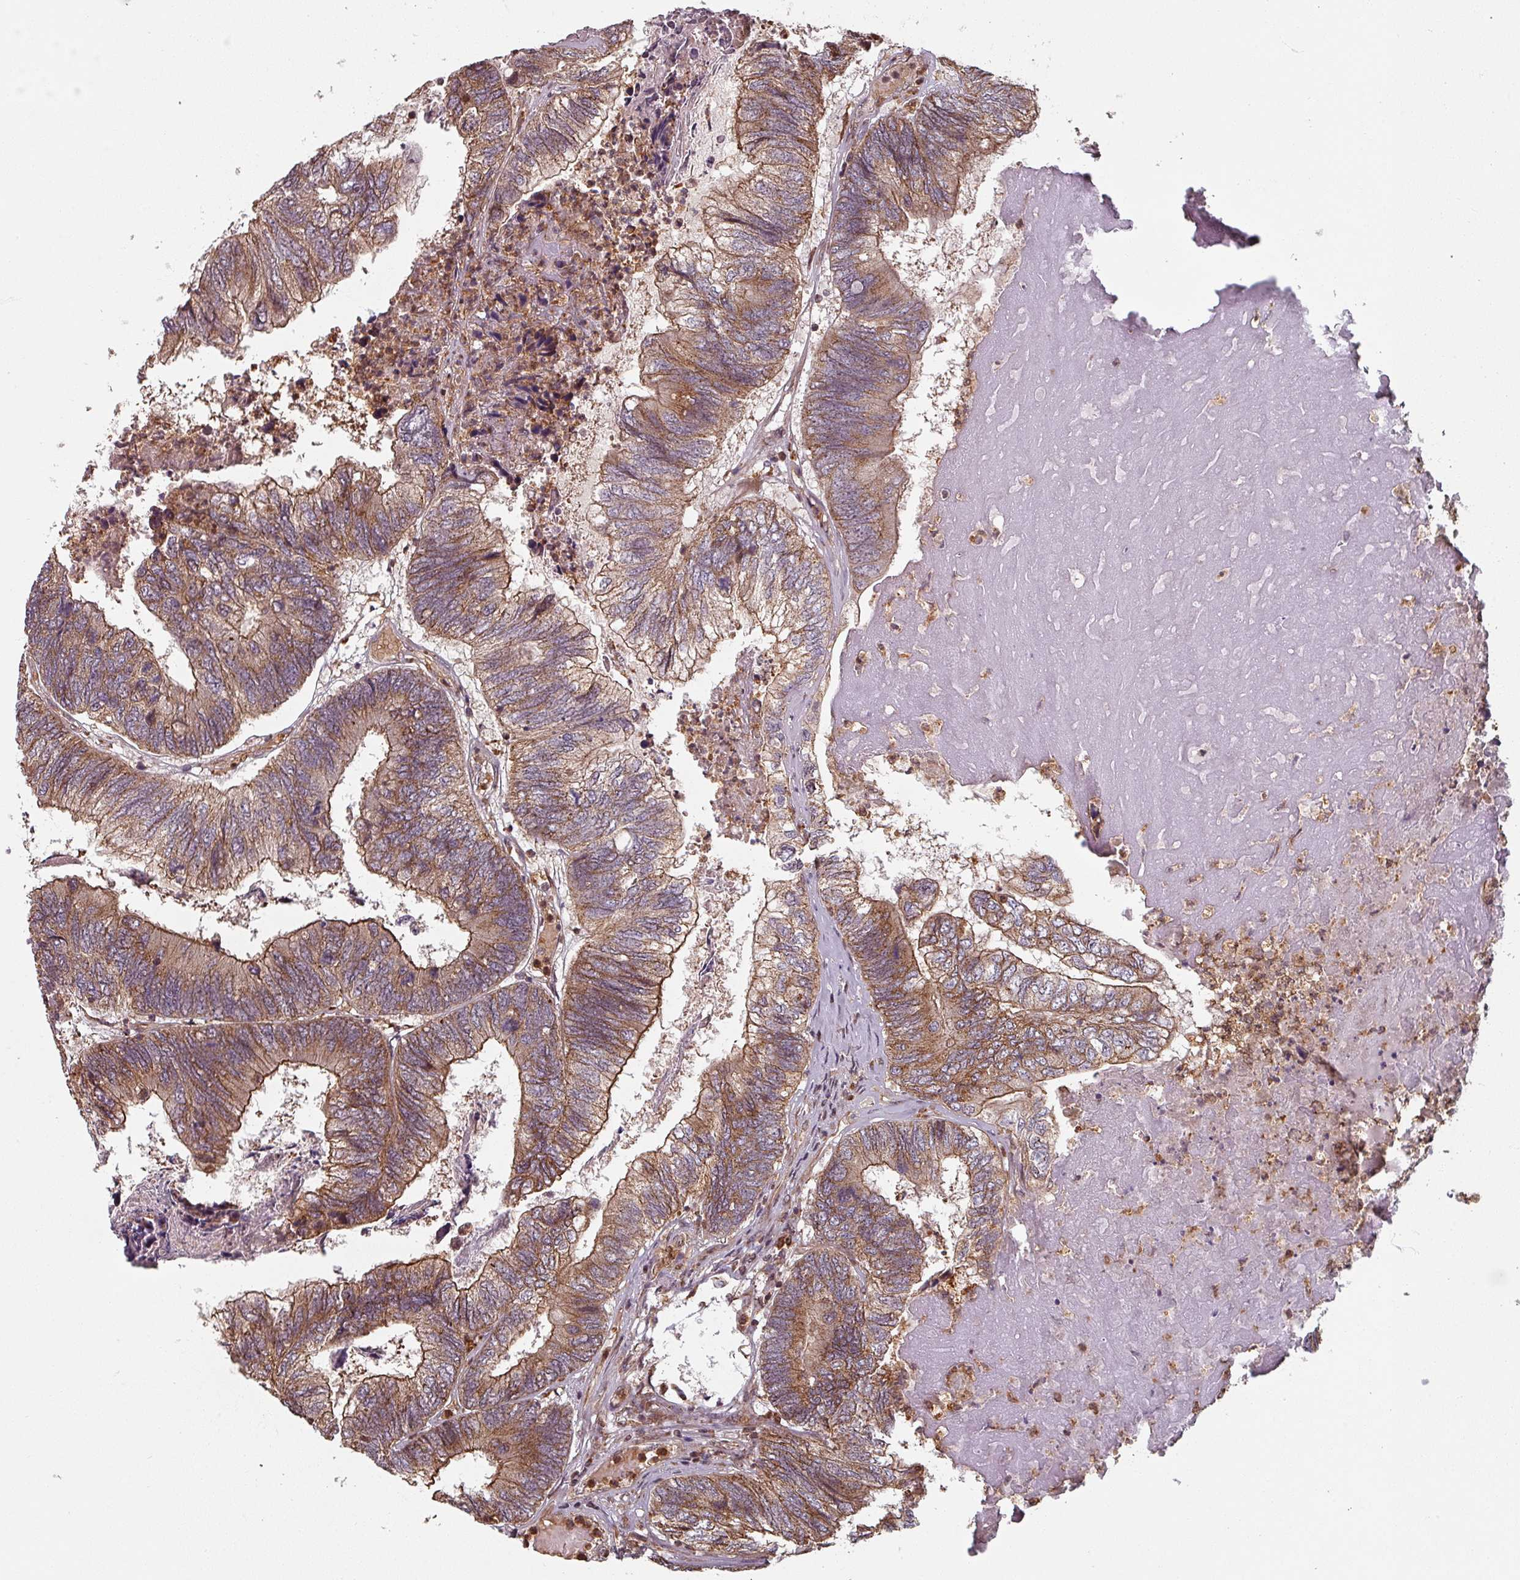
{"staining": {"intensity": "moderate", "quantity": "25%-75%", "location": "cytoplasmic/membranous,nuclear"}, "tissue": "colorectal cancer", "cell_type": "Tumor cells", "image_type": "cancer", "snomed": [{"axis": "morphology", "description": "Adenocarcinoma, NOS"}, {"axis": "topography", "description": "Colon"}], "caption": "Colorectal adenocarcinoma stained for a protein shows moderate cytoplasmic/membranous and nuclear positivity in tumor cells.", "gene": "EID1", "patient": {"sex": "female", "age": 67}}